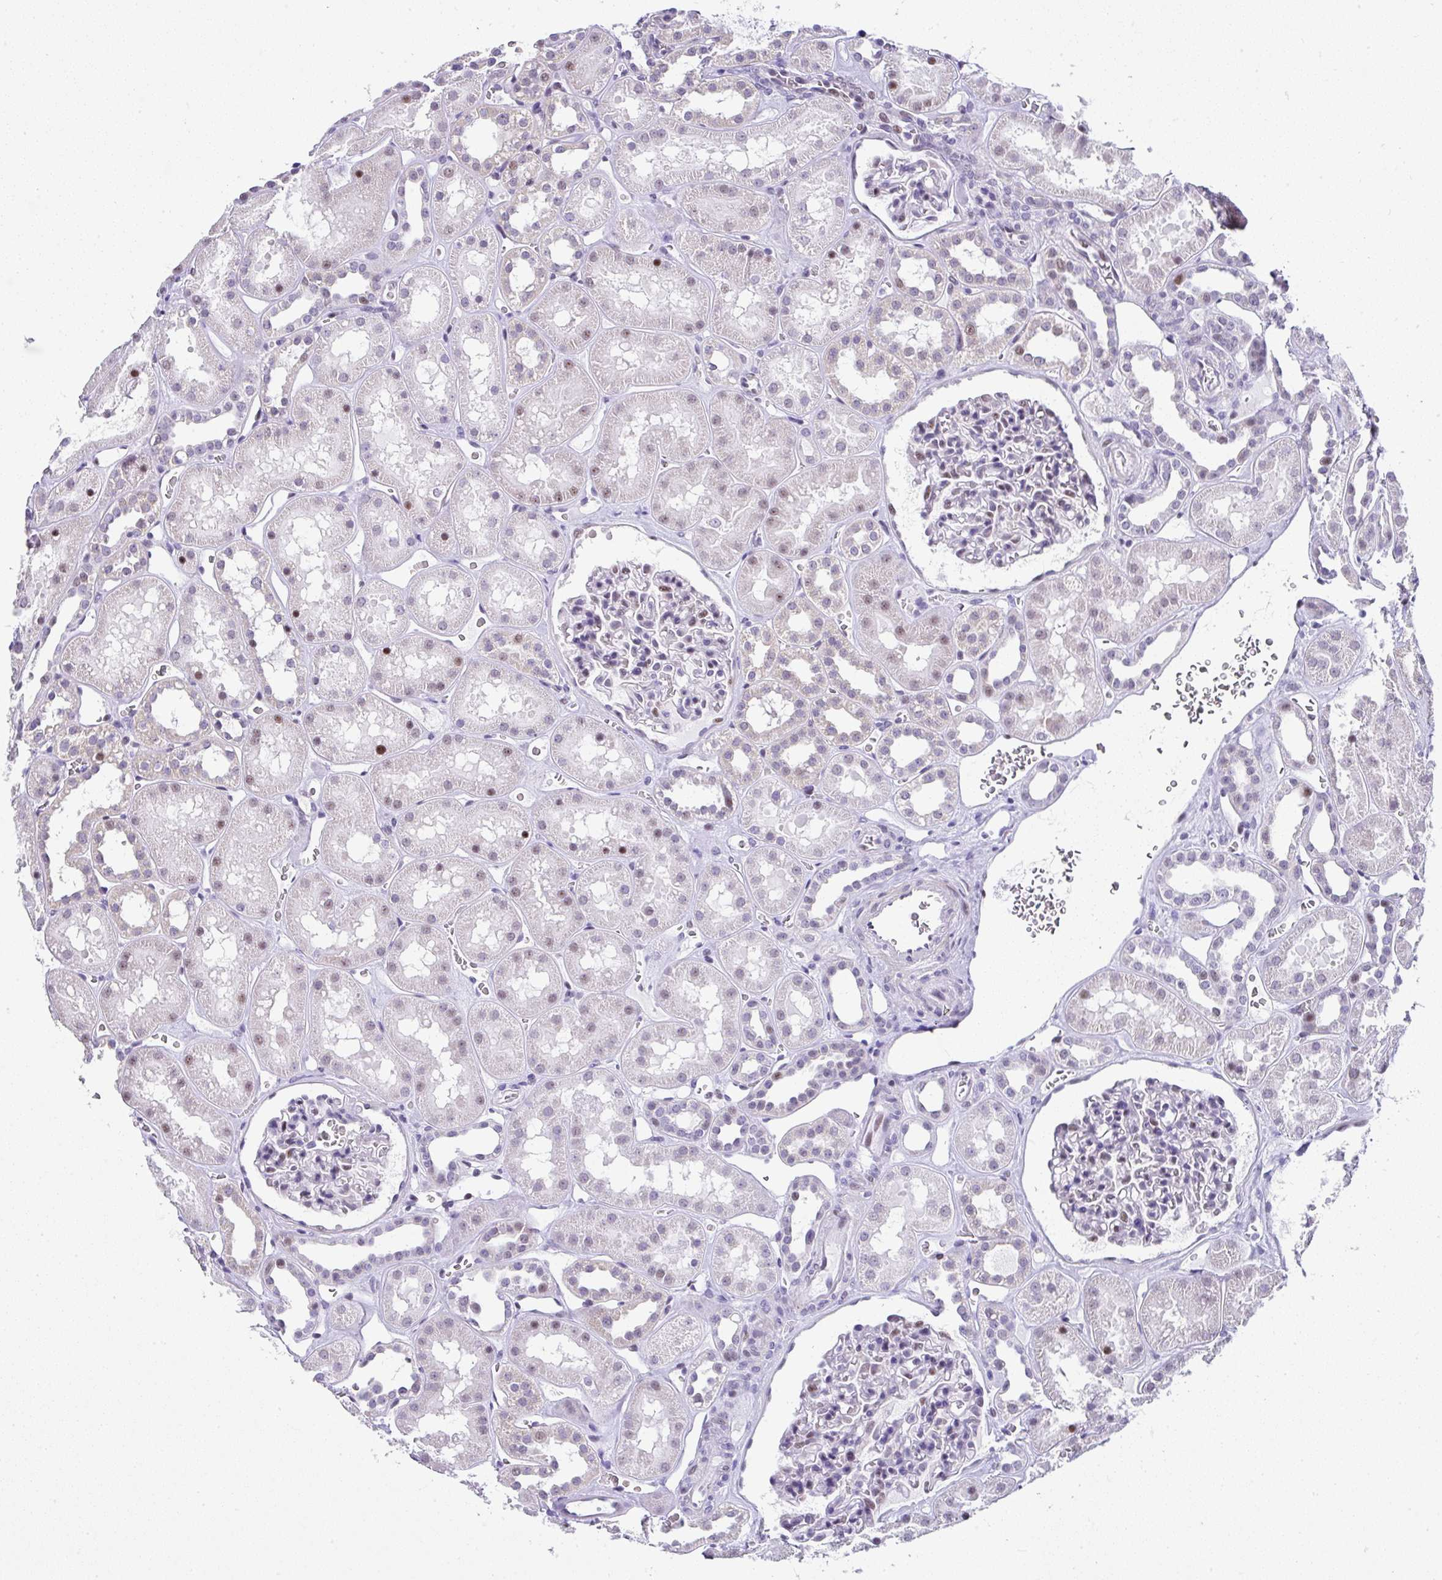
{"staining": {"intensity": "moderate", "quantity": "<25%", "location": "nuclear"}, "tissue": "kidney", "cell_type": "Cells in glomeruli", "image_type": "normal", "snomed": [{"axis": "morphology", "description": "Normal tissue, NOS"}, {"axis": "topography", "description": "Kidney"}], "caption": "Protein expression analysis of normal kidney displays moderate nuclear positivity in about <25% of cells in glomeruli. The protein of interest is stained brown, and the nuclei are stained in blue (DAB IHC with brightfield microscopy, high magnification).", "gene": "NR1D2", "patient": {"sex": "female", "age": 41}}